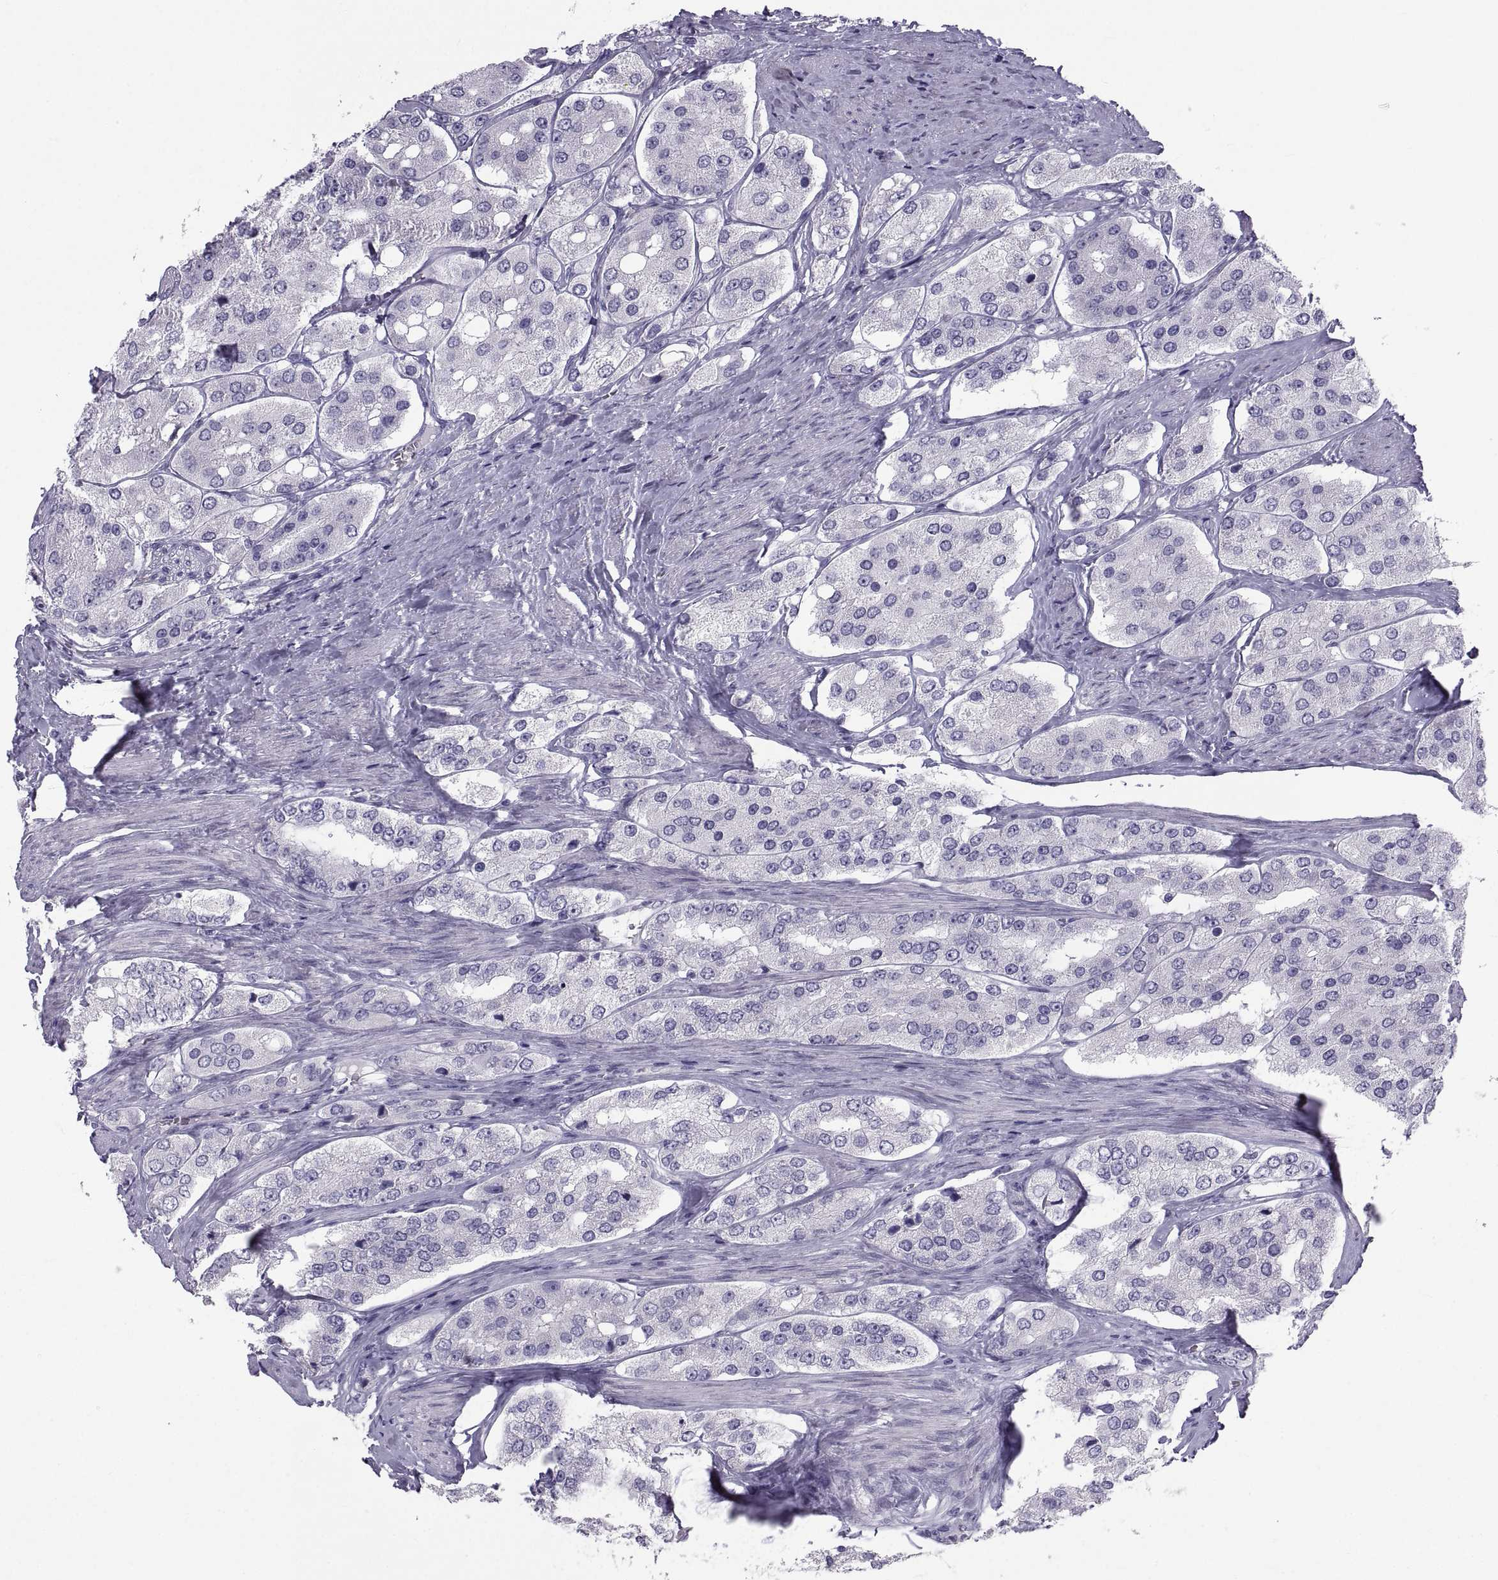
{"staining": {"intensity": "negative", "quantity": "none", "location": "none"}, "tissue": "prostate cancer", "cell_type": "Tumor cells", "image_type": "cancer", "snomed": [{"axis": "morphology", "description": "Adenocarcinoma, Low grade"}, {"axis": "topography", "description": "Prostate"}], "caption": "Protein analysis of prostate cancer shows no significant positivity in tumor cells.", "gene": "PCSK1N", "patient": {"sex": "male", "age": 69}}